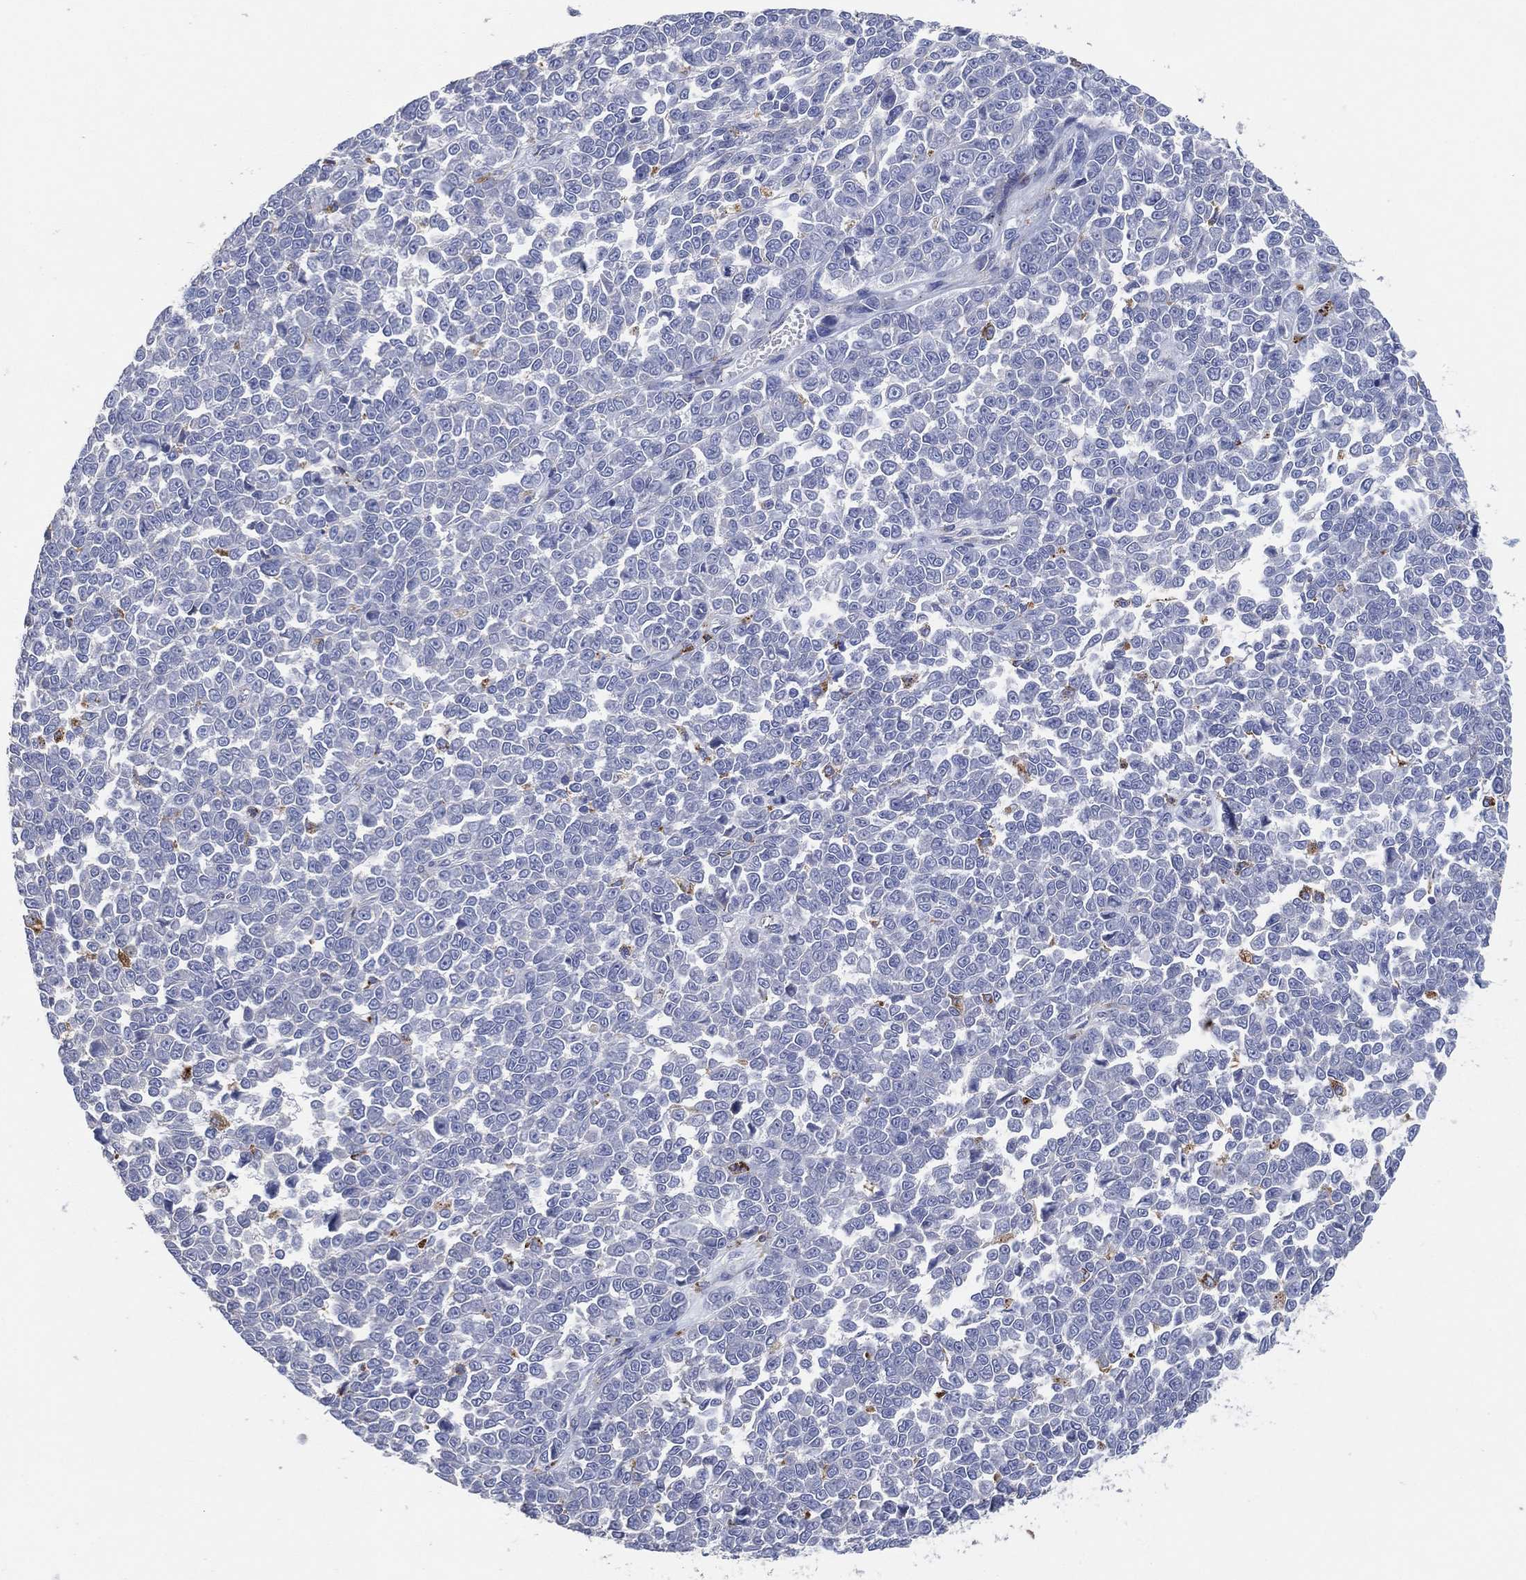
{"staining": {"intensity": "negative", "quantity": "none", "location": "none"}, "tissue": "melanoma", "cell_type": "Tumor cells", "image_type": "cancer", "snomed": [{"axis": "morphology", "description": "Malignant melanoma, NOS"}, {"axis": "topography", "description": "Skin"}], "caption": "DAB (3,3'-diaminobenzidine) immunohistochemical staining of human malignant melanoma demonstrates no significant expression in tumor cells.", "gene": "GALNS", "patient": {"sex": "female", "age": 95}}